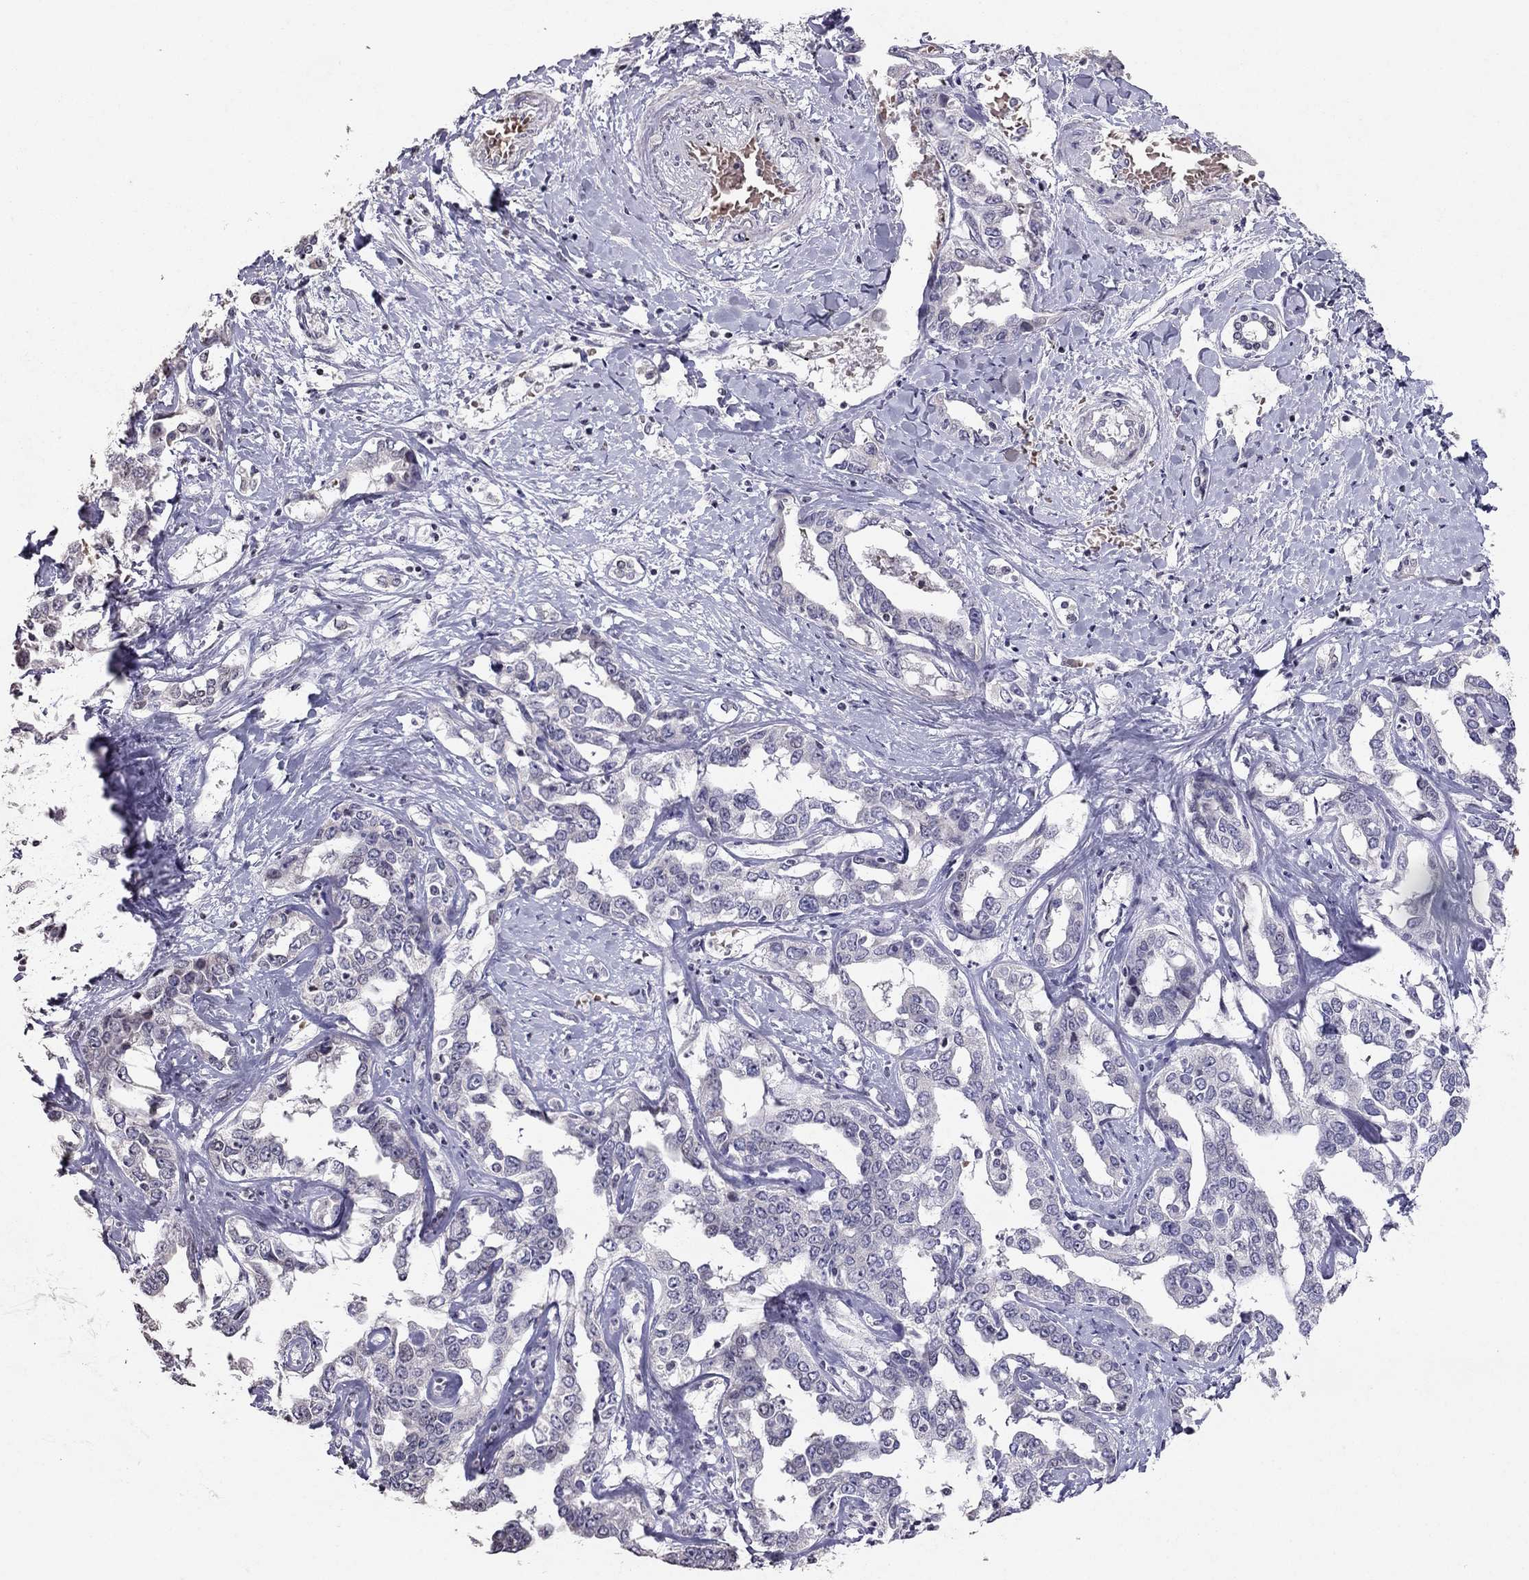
{"staining": {"intensity": "negative", "quantity": "none", "location": "none"}, "tissue": "liver cancer", "cell_type": "Tumor cells", "image_type": "cancer", "snomed": [{"axis": "morphology", "description": "Cholangiocarcinoma"}, {"axis": "topography", "description": "Liver"}], "caption": "Tumor cells are negative for brown protein staining in cholangiocarcinoma (liver). The staining is performed using DAB (3,3'-diaminobenzidine) brown chromogen with nuclei counter-stained in using hematoxylin.", "gene": "TSHB", "patient": {"sex": "male", "age": 59}}